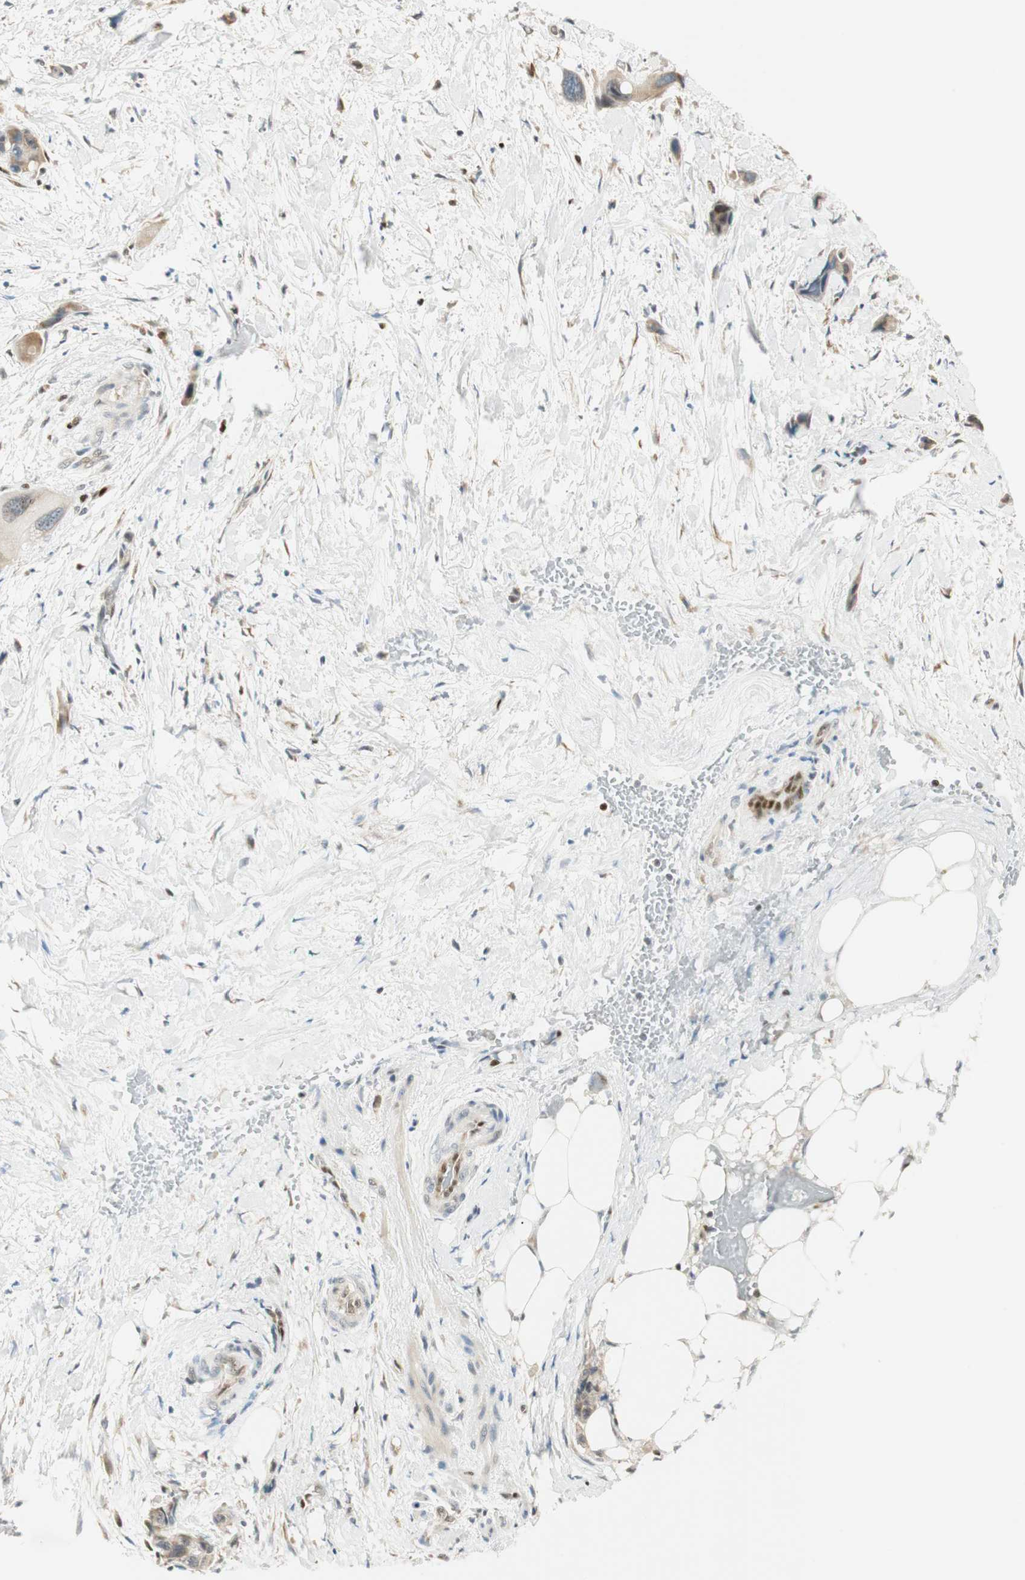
{"staining": {"intensity": "negative", "quantity": "none", "location": "none"}, "tissue": "pancreatic cancer", "cell_type": "Tumor cells", "image_type": "cancer", "snomed": [{"axis": "morphology", "description": "Adenocarcinoma, NOS"}, {"axis": "topography", "description": "Pancreas"}], "caption": "DAB (3,3'-diaminobenzidine) immunohistochemical staining of human pancreatic adenocarcinoma shows no significant staining in tumor cells.", "gene": "MSX2", "patient": {"sex": "male", "age": 46}}